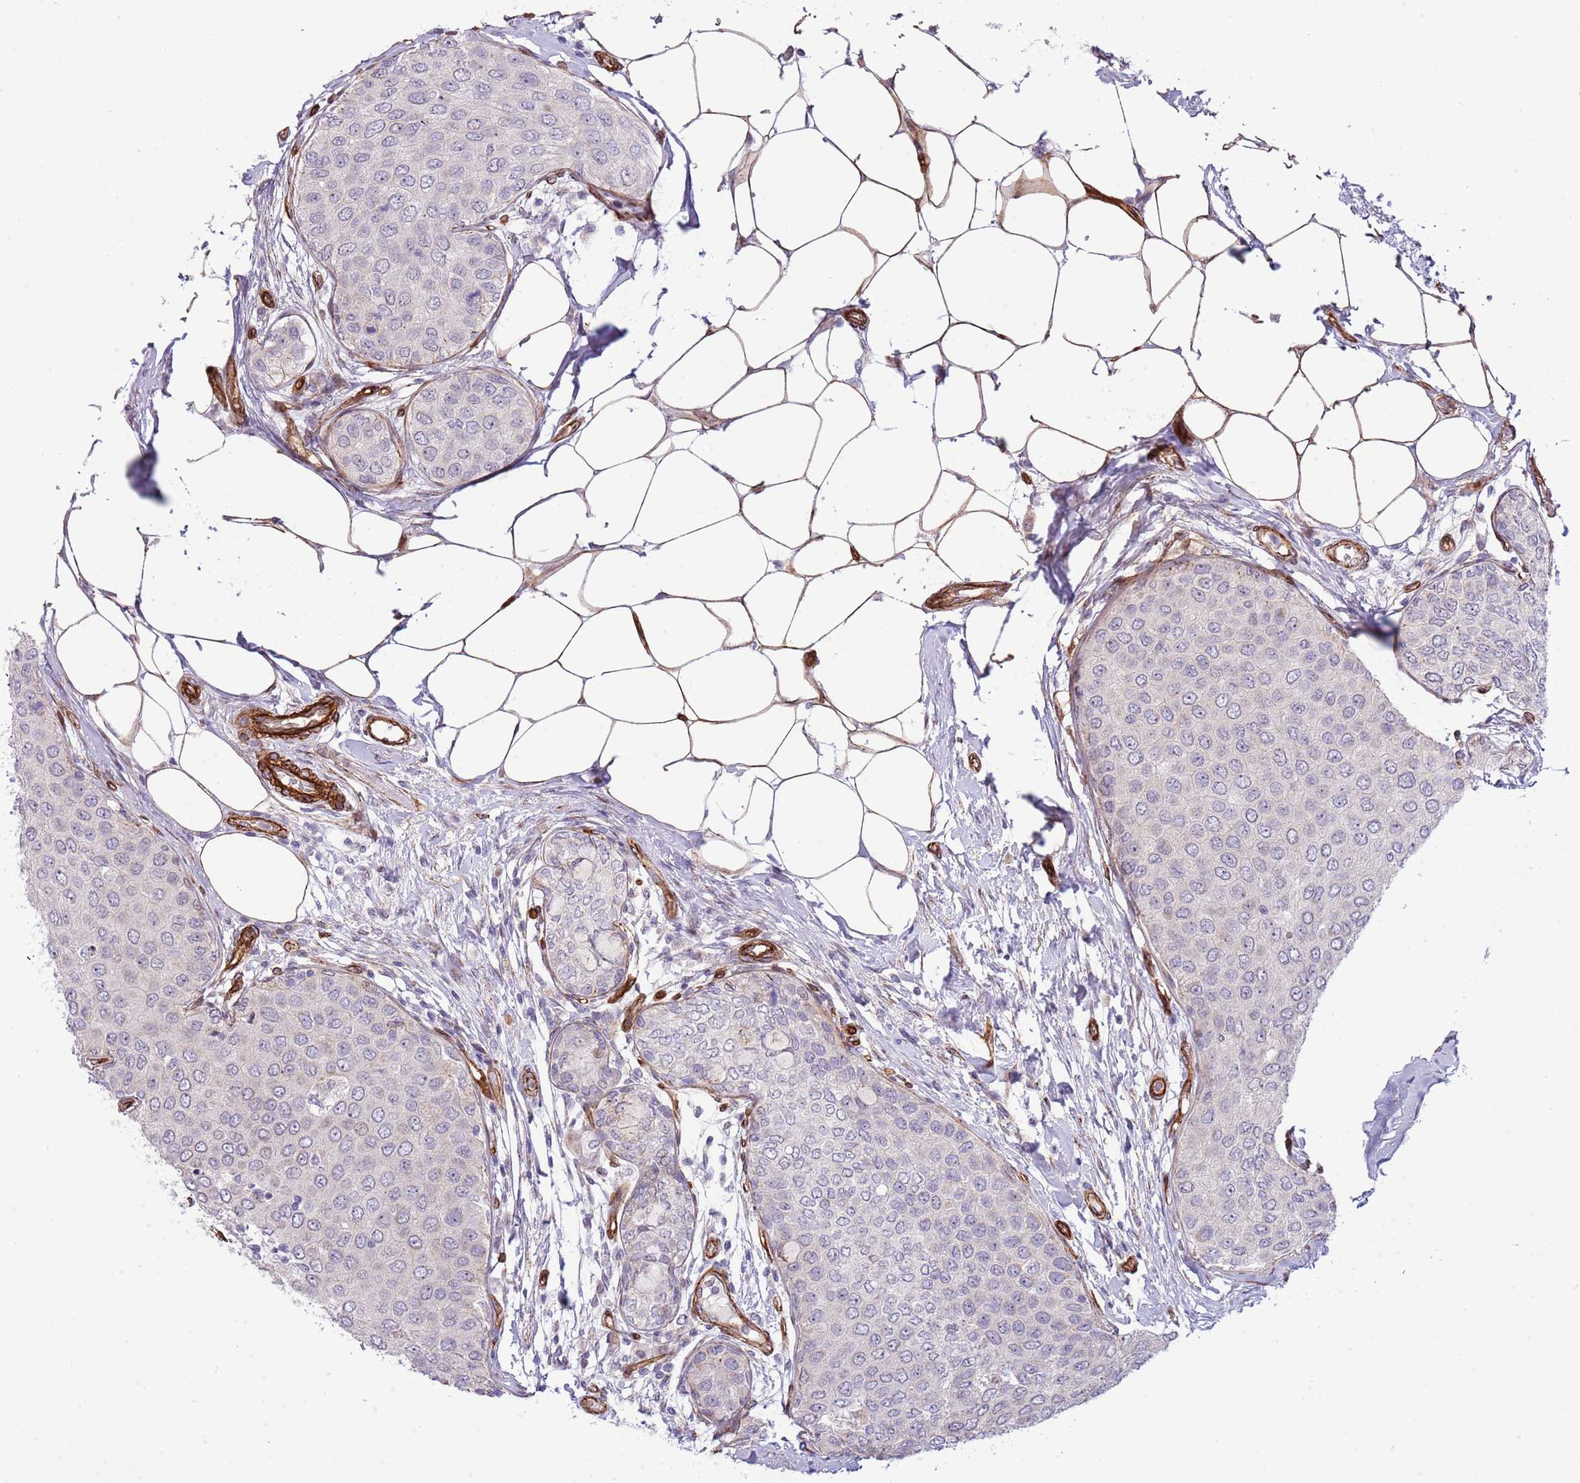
{"staining": {"intensity": "negative", "quantity": "none", "location": "none"}, "tissue": "breast cancer", "cell_type": "Tumor cells", "image_type": "cancer", "snomed": [{"axis": "morphology", "description": "Duct carcinoma"}, {"axis": "topography", "description": "Breast"}], "caption": "An immunohistochemistry (IHC) micrograph of breast cancer (intraductal carcinoma) is shown. There is no staining in tumor cells of breast cancer (intraductal carcinoma).", "gene": "NEK3", "patient": {"sex": "female", "age": 72}}